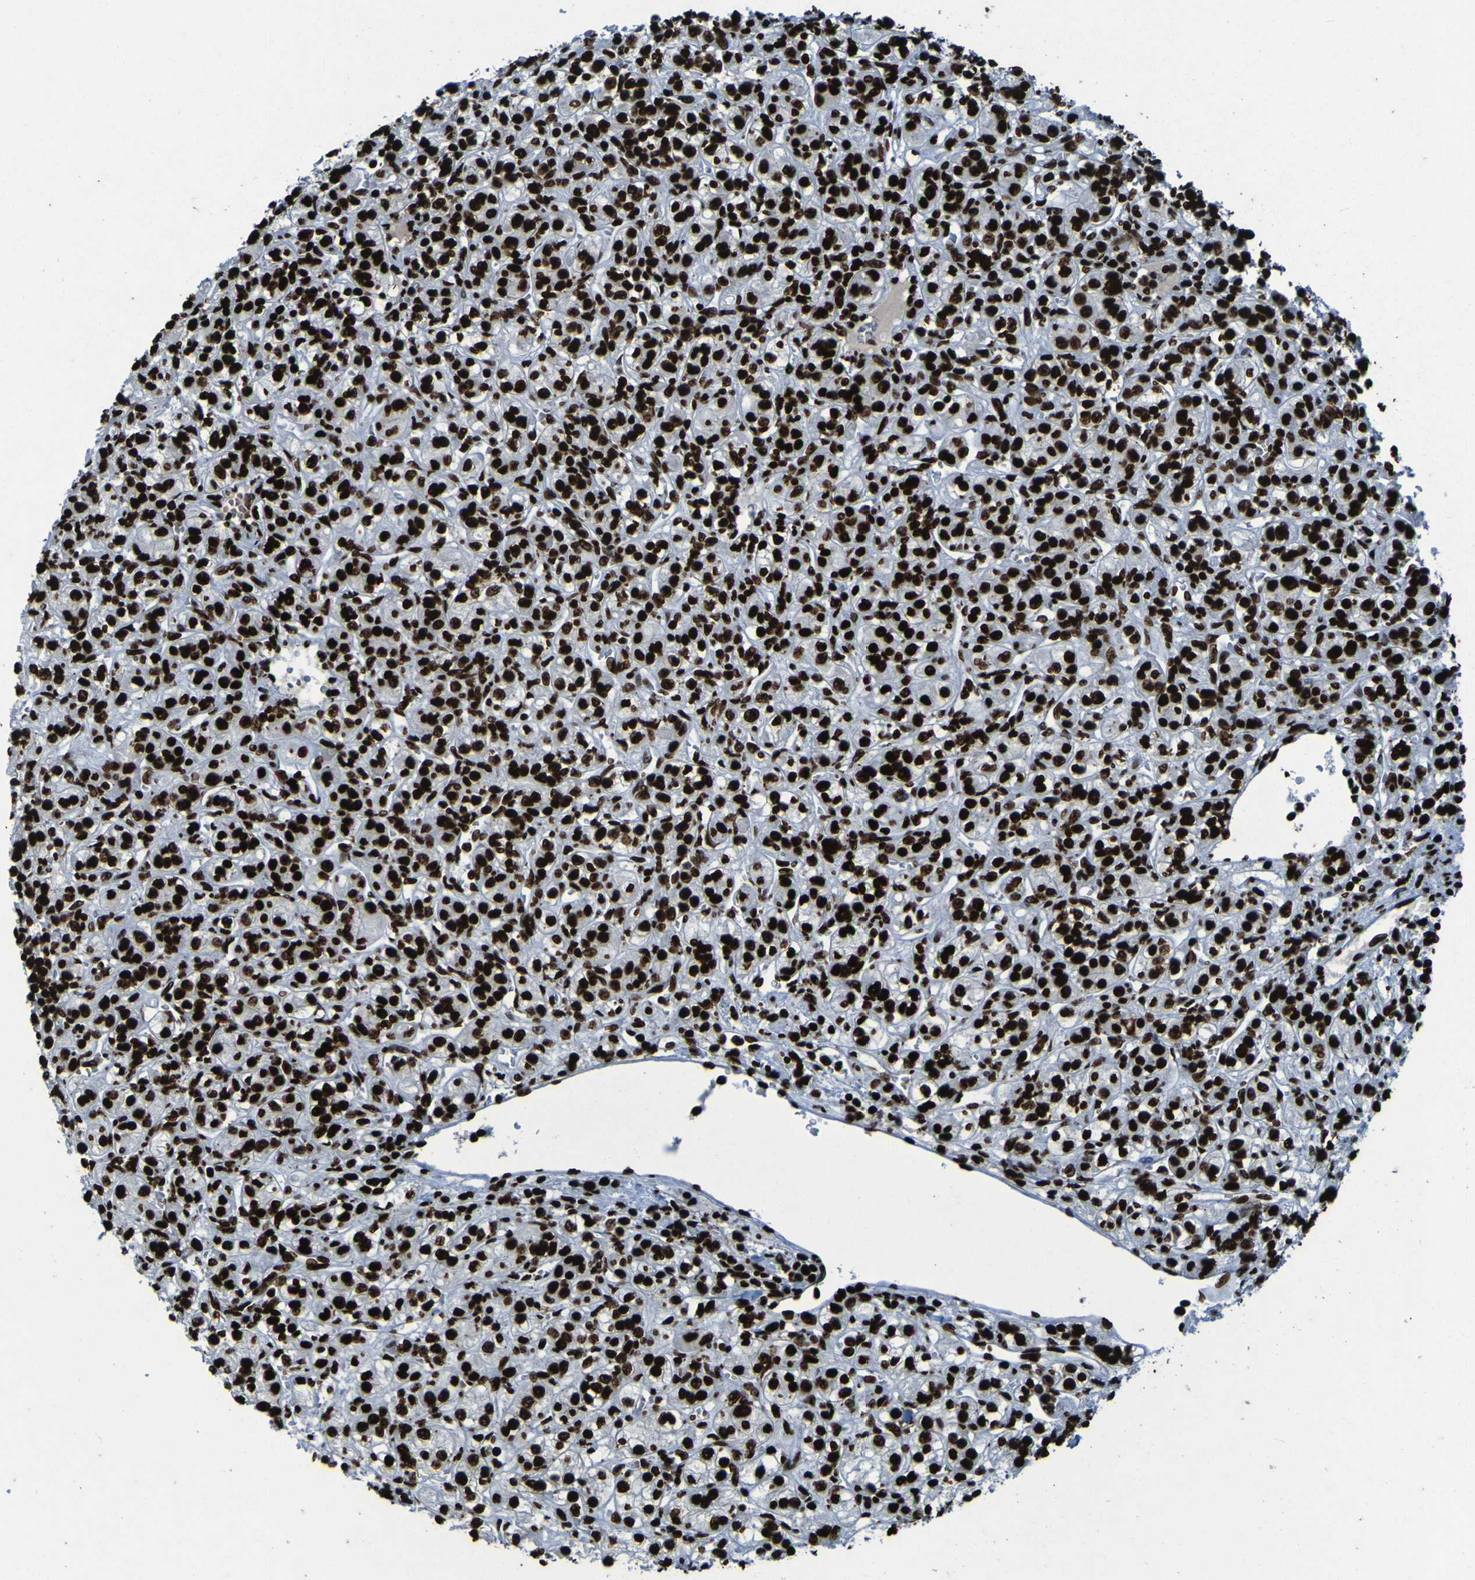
{"staining": {"intensity": "strong", "quantity": ">75%", "location": "nuclear"}, "tissue": "renal cancer", "cell_type": "Tumor cells", "image_type": "cancer", "snomed": [{"axis": "morphology", "description": "Adenocarcinoma, NOS"}, {"axis": "topography", "description": "Kidney"}], "caption": "The photomicrograph demonstrates immunohistochemical staining of adenocarcinoma (renal). There is strong nuclear positivity is appreciated in about >75% of tumor cells.", "gene": "NPM1", "patient": {"sex": "male", "age": 77}}